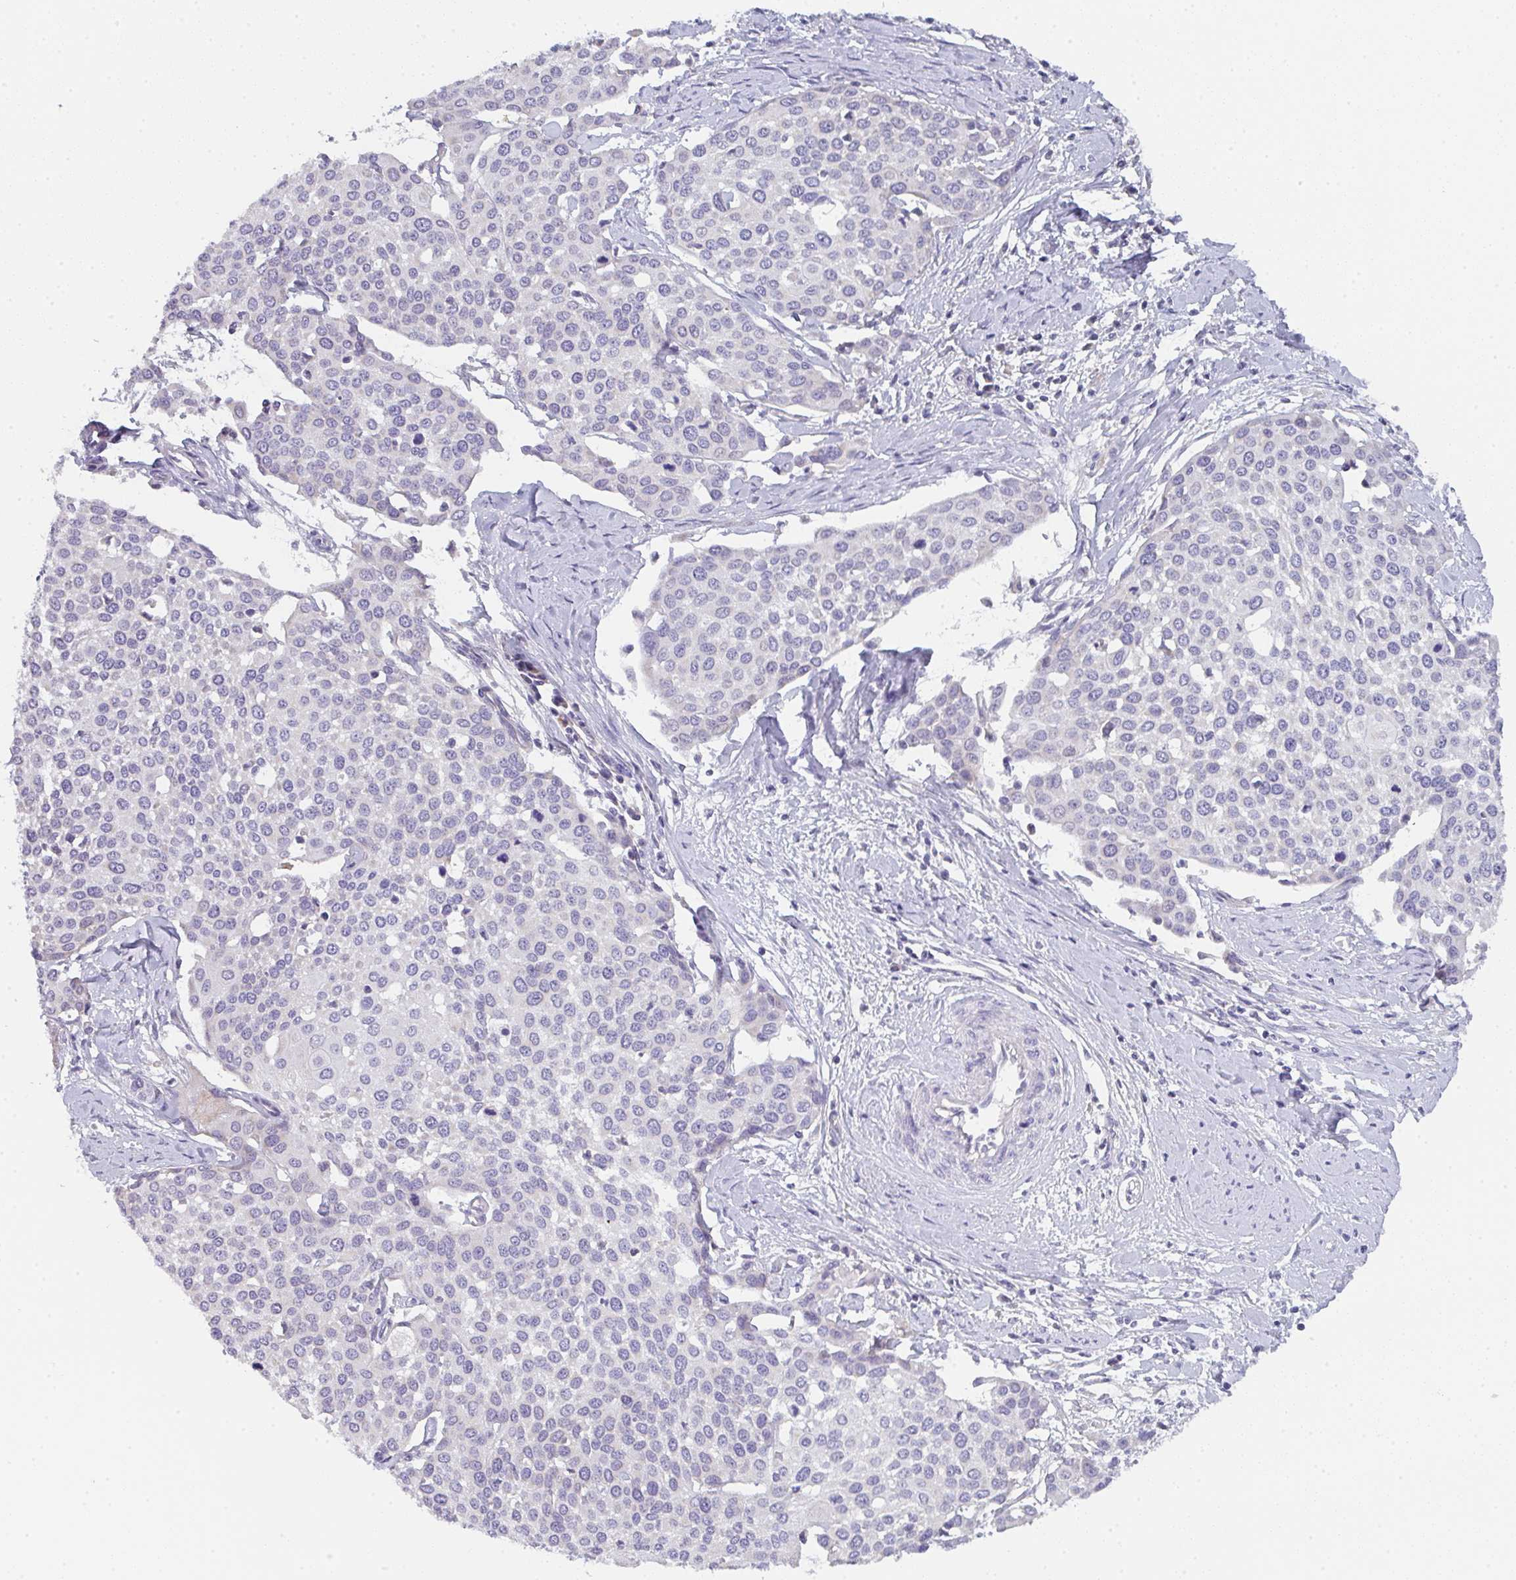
{"staining": {"intensity": "negative", "quantity": "none", "location": "none"}, "tissue": "cervical cancer", "cell_type": "Tumor cells", "image_type": "cancer", "snomed": [{"axis": "morphology", "description": "Squamous cell carcinoma, NOS"}, {"axis": "topography", "description": "Cervix"}], "caption": "IHC image of neoplastic tissue: cervical squamous cell carcinoma stained with DAB demonstrates no significant protein expression in tumor cells.", "gene": "CACNA1S", "patient": {"sex": "female", "age": 44}}